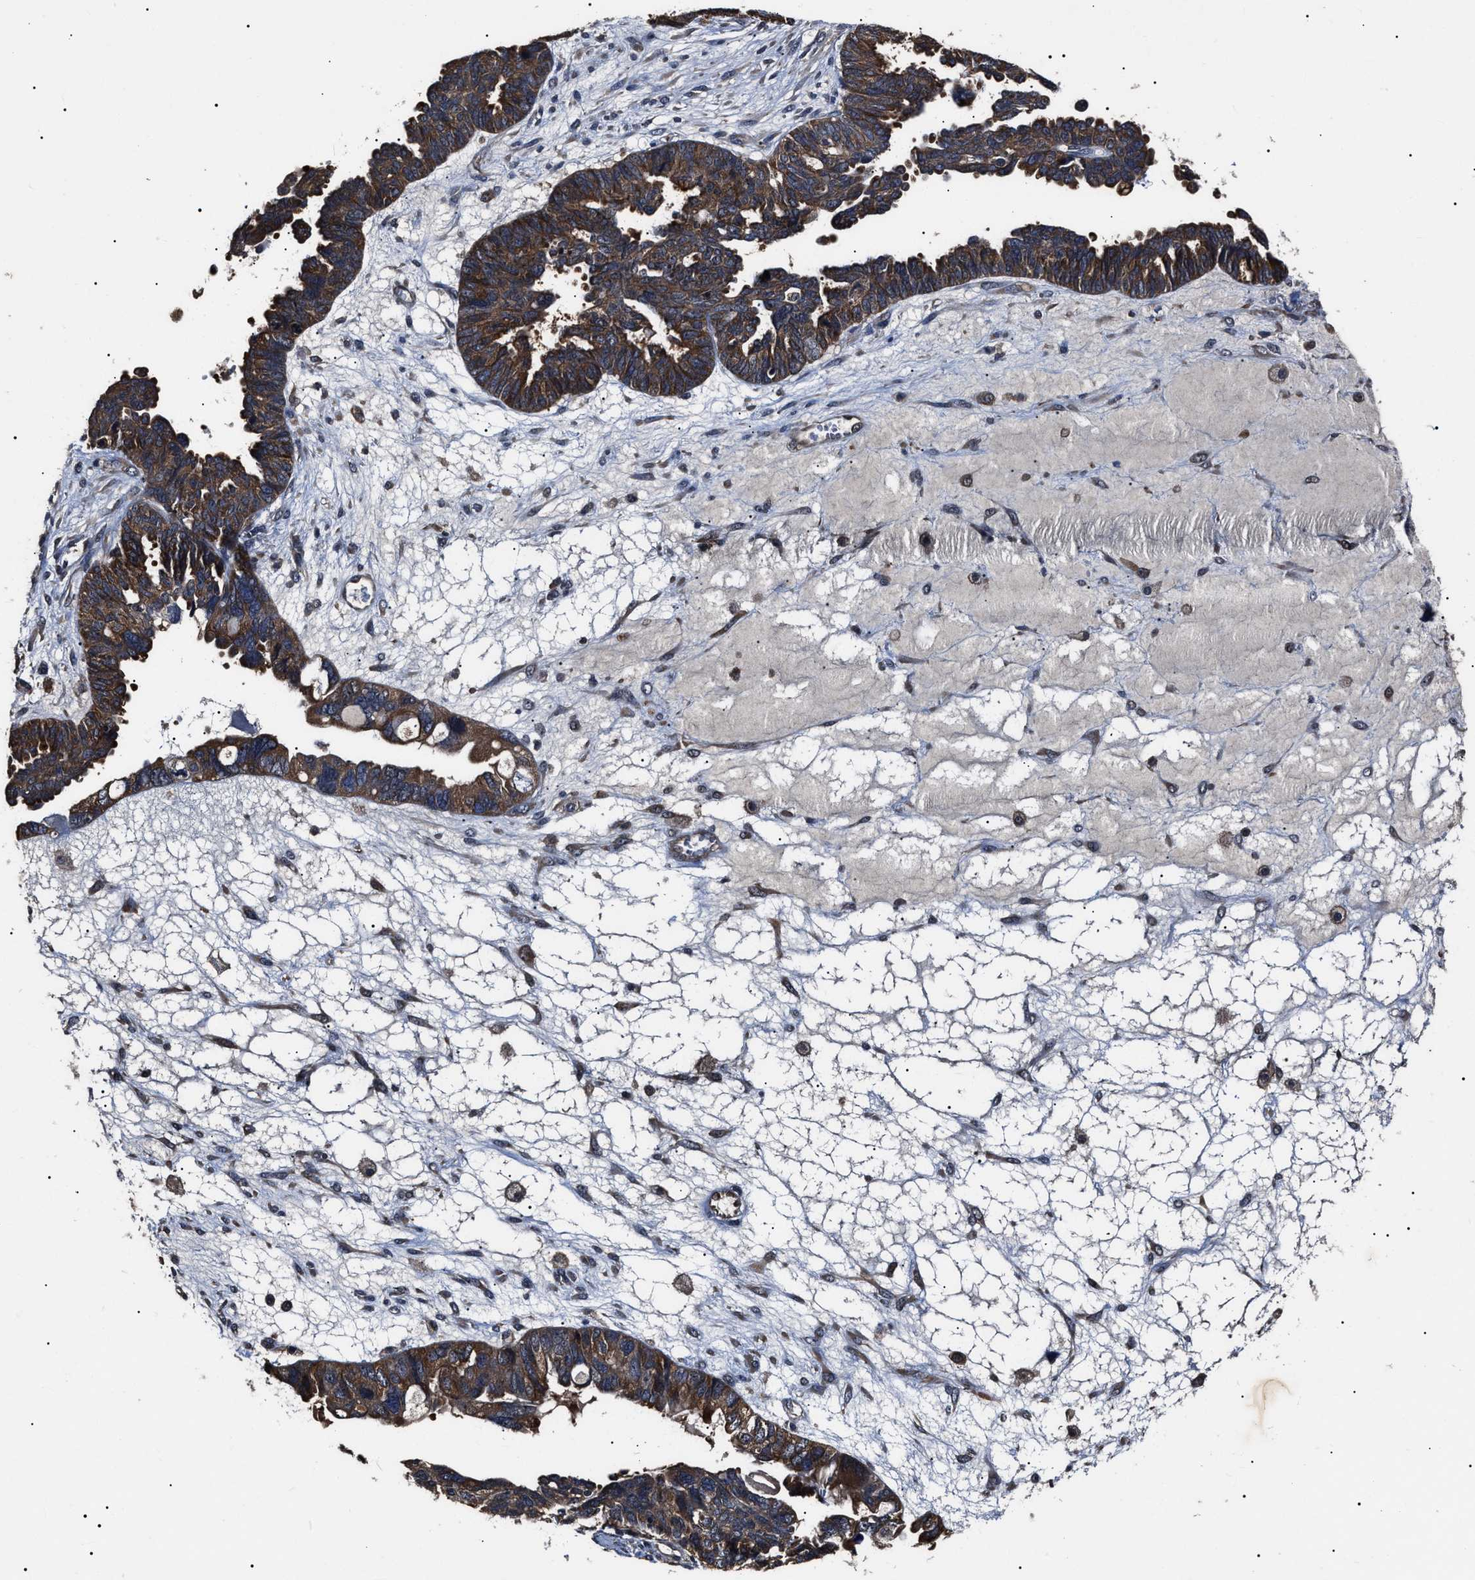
{"staining": {"intensity": "moderate", "quantity": ">75%", "location": "cytoplasmic/membranous"}, "tissue": "ovarian cancer", "cell_type": "Tumor cells", "image_type": "cancer", "snomed": [{"axis": "morphology", "description": "Cystadenocarcinoma, serous, NOS"}, {"axis": "topography", "description": "Ovary"}], "caption": "Ovarian serous cystadenocarcinoma stained with a protein marker demonstrates moderate staining in tumor cells.", "gene": "CCT8", "patient": {"sex": "female", "age": 79}}